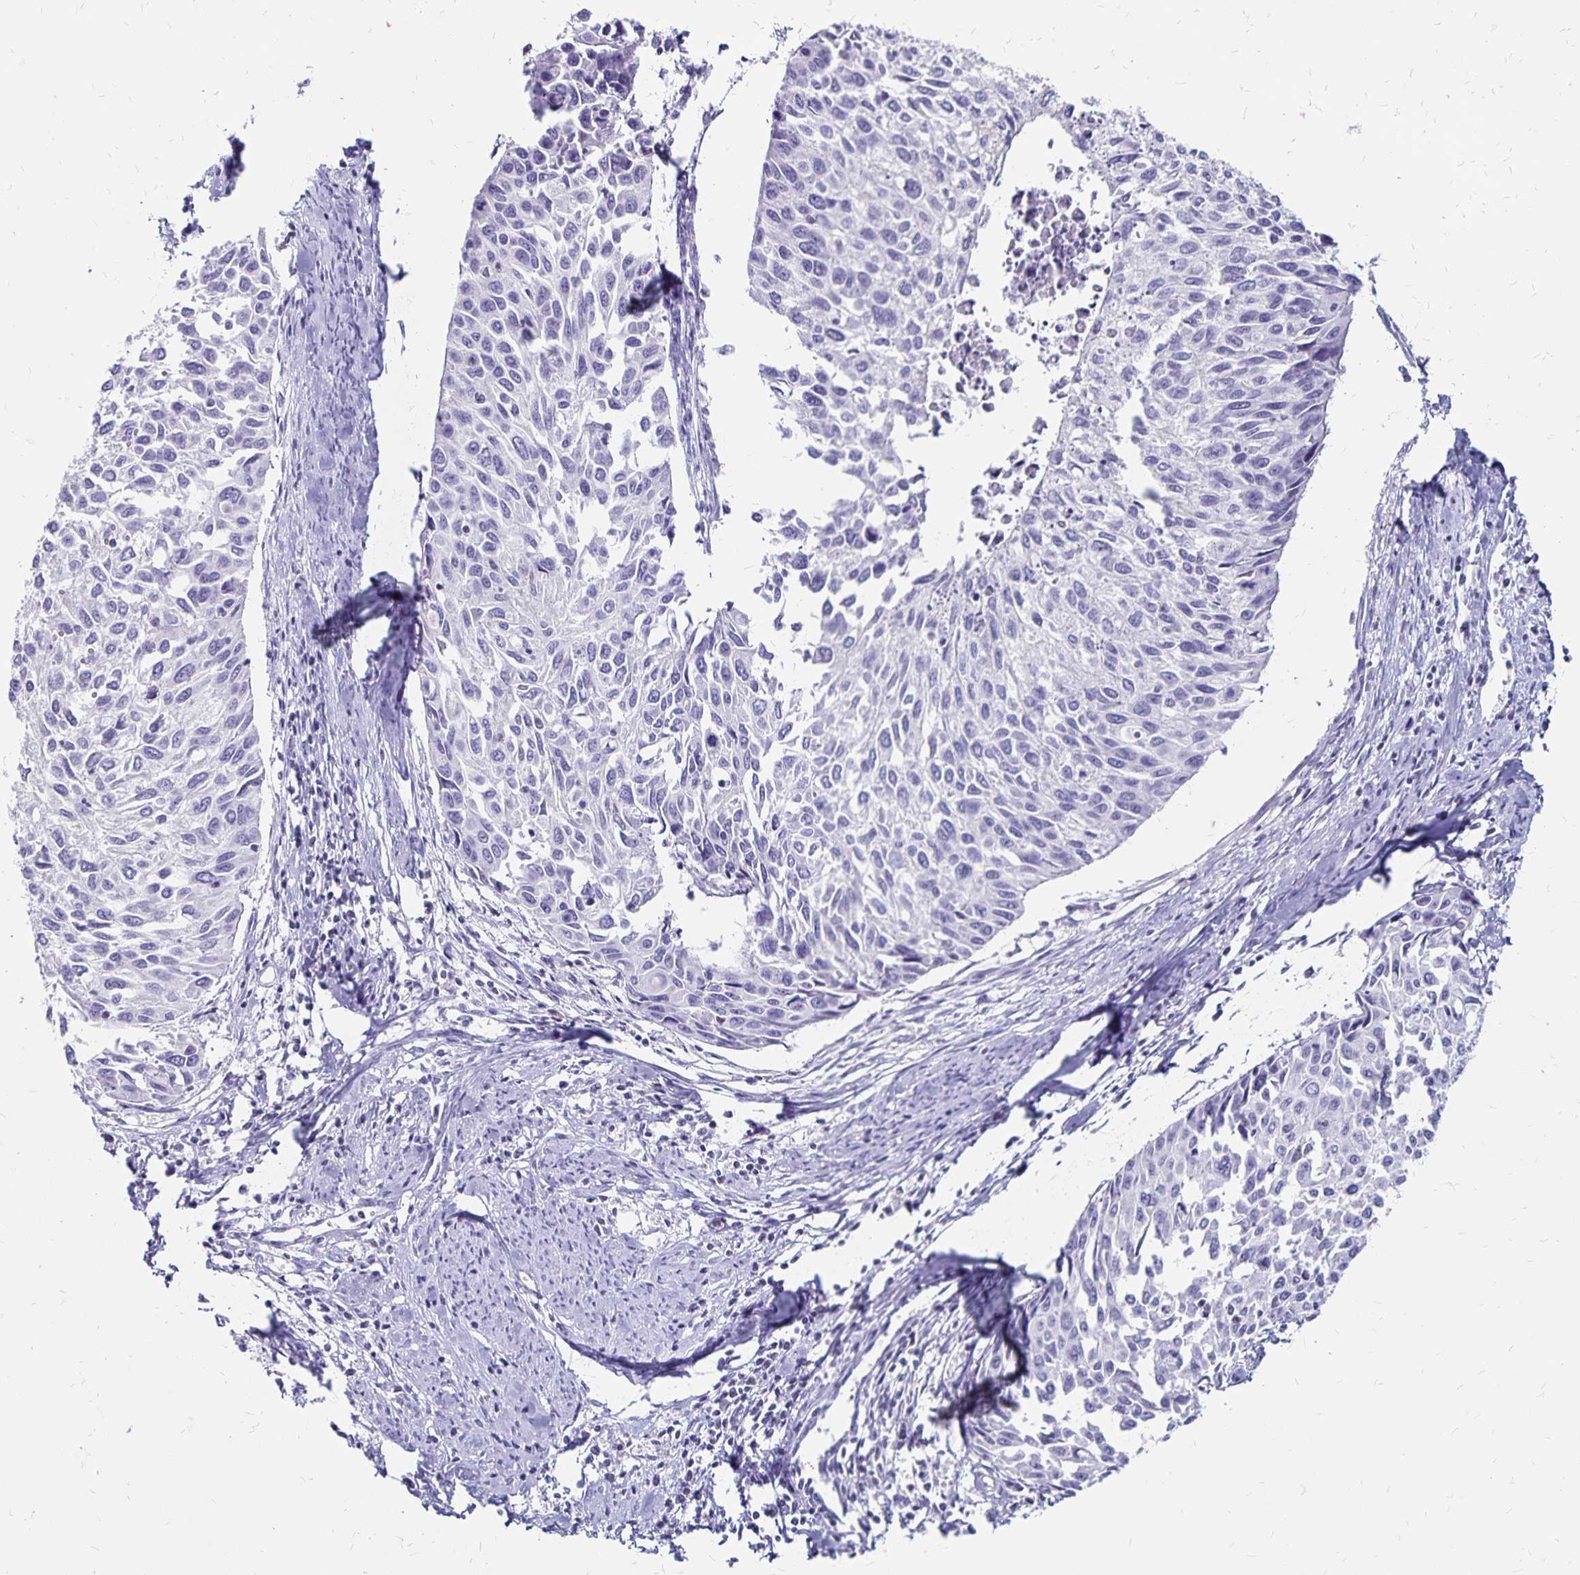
{"staining": {"intensity": "negative", "quantity": "none", "location": "none"}, "tissue": "cervical cancer", "cell_type": "Tumor cells", "image_type": "cancer", "snomed": [{"axis": "morphology", "description": "Squamous cell carcinoma, NOS"}, {"axis": "topography", "description": "Cervix"}], "caption": "Tumor cells show no significant expression in cervical cancer. (DAB (3,3'-diaminobenzidine) immunohistochemistry (IHC) with hematoxylin counter stain).", "gene": "IKZF1", "patient": {"sex": "female", "age": 50}}